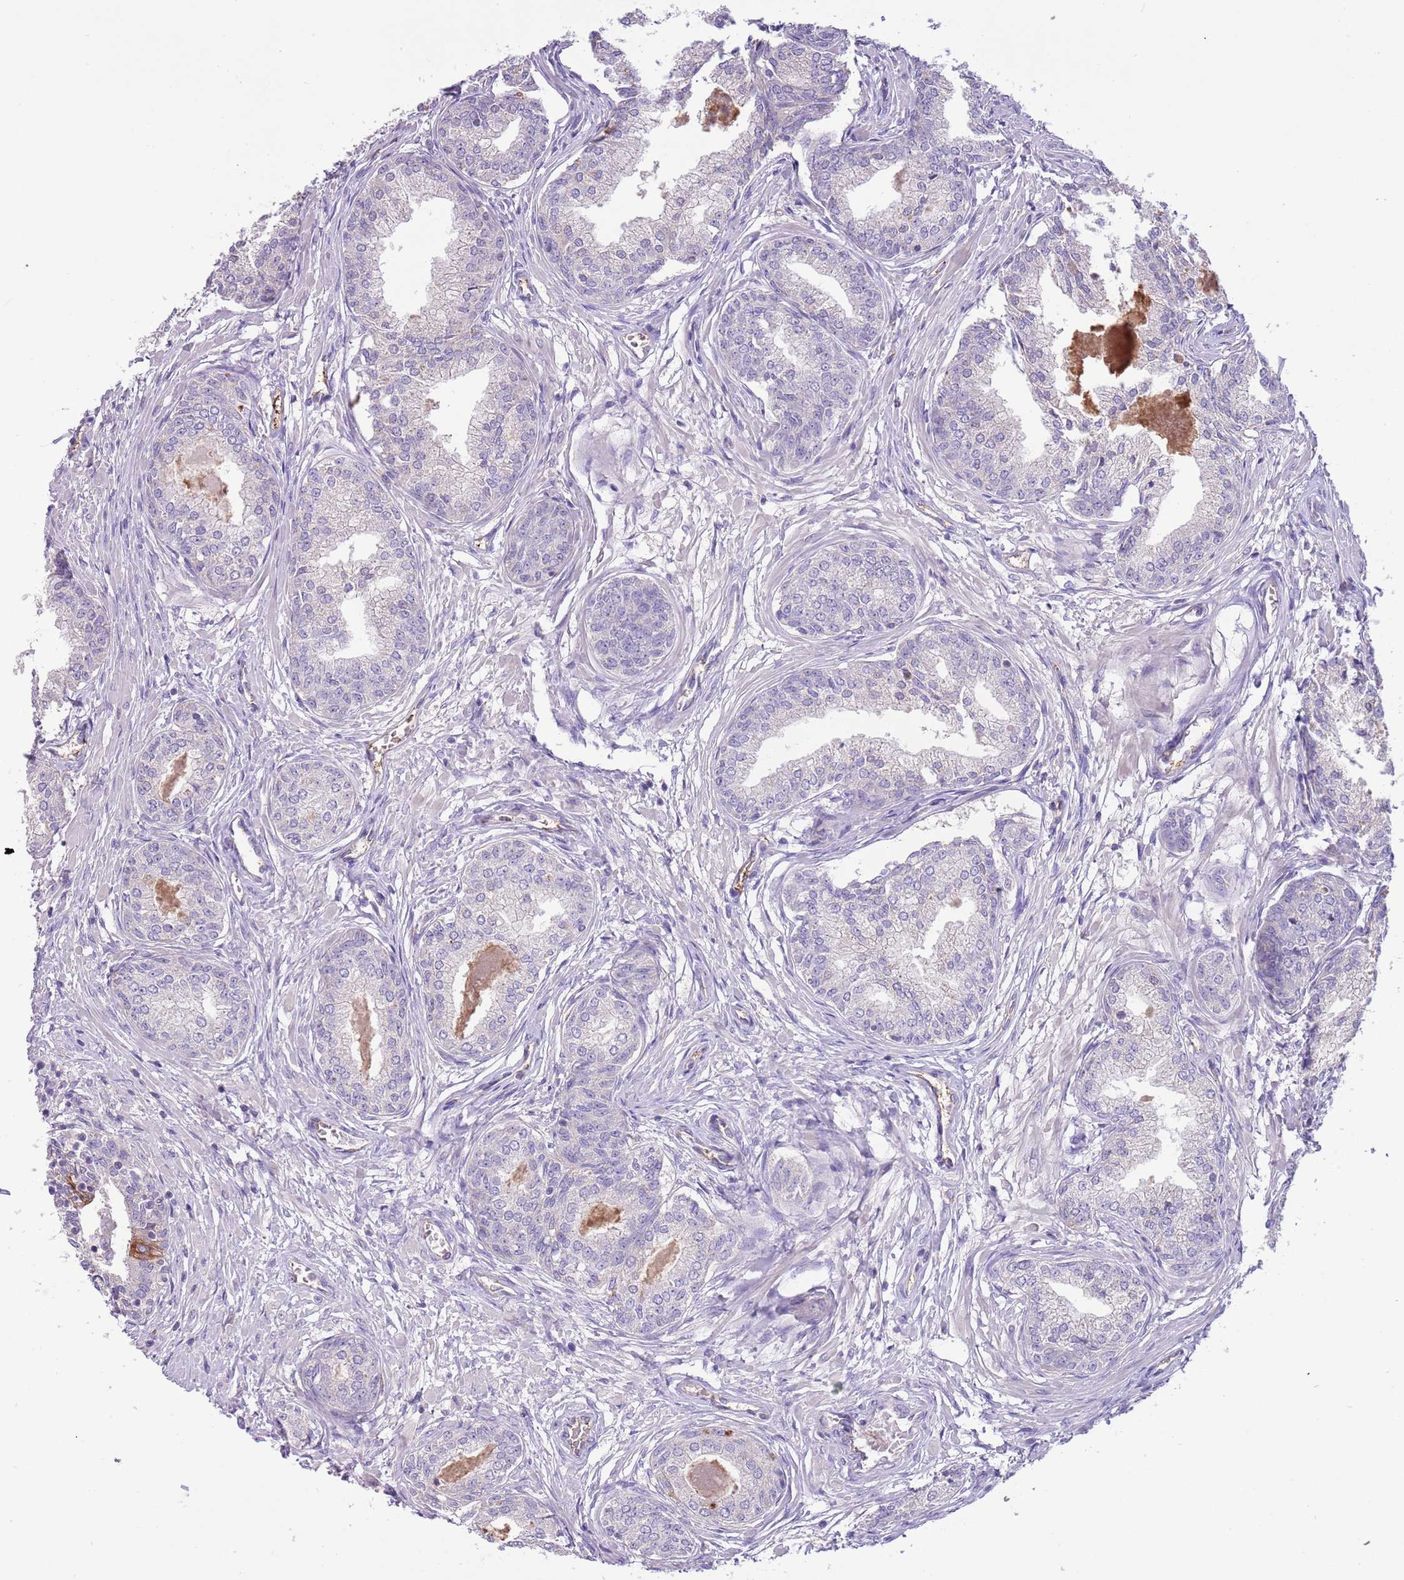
{"staining": {"intensity": "negative", "quantity": "none", "location": "none"}, "tissue": "prostate cancer", "cell_type": "Tumor cells", "image_type": "cancer", "snomed": [{"axis": "morphology", "description": "Adenocarcinoma, High grade"}, {"axis": "topography", "description": "Prostate"}], "caption": "An immunohistochemistry (IHC) image of prostate cancer is shown. There is no staining in tumor cells of prostate cancer.", "gene": "HES3", "patient": {"sex": "male", "age": 67}}